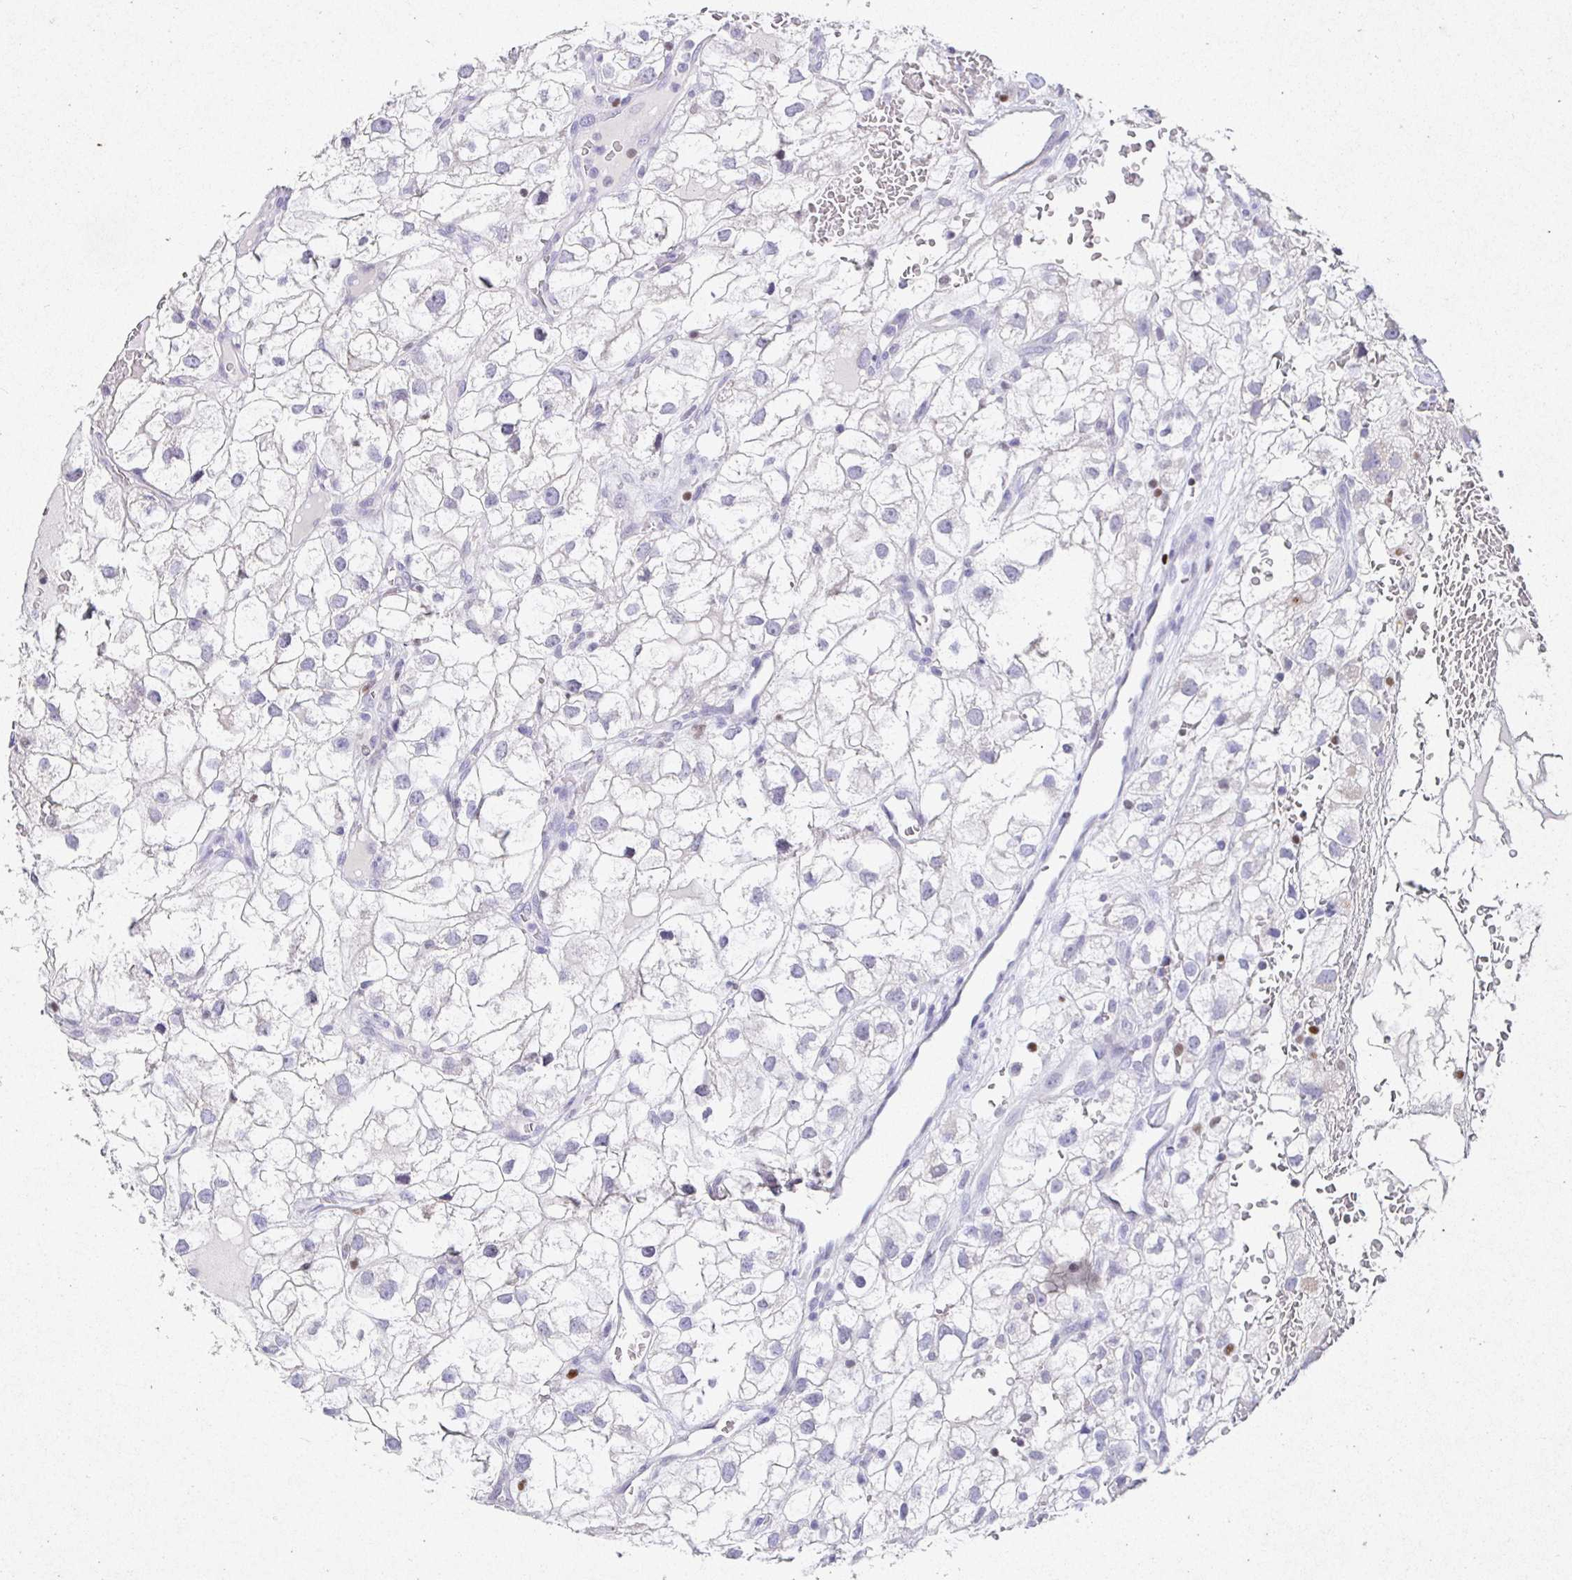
{"staining": {"intensity": "negative", "quantity": "none", "location": "none"}, "tissue": "renal cancer", "cell_type": "Tumor cells", "image_type": "cancer", "snomed": [{"axis": "morphology", "description": "Adenocarcinoma, NOS"}, {"axis": "topography", "description": "Kidney"}], "caption": "A photomicrograph of renal adenocarcinoma stained for a protein exhibits no brown staining in tumor cells.", "gene": "SATB1", "patient": {"sex": "male", "age": 59}}